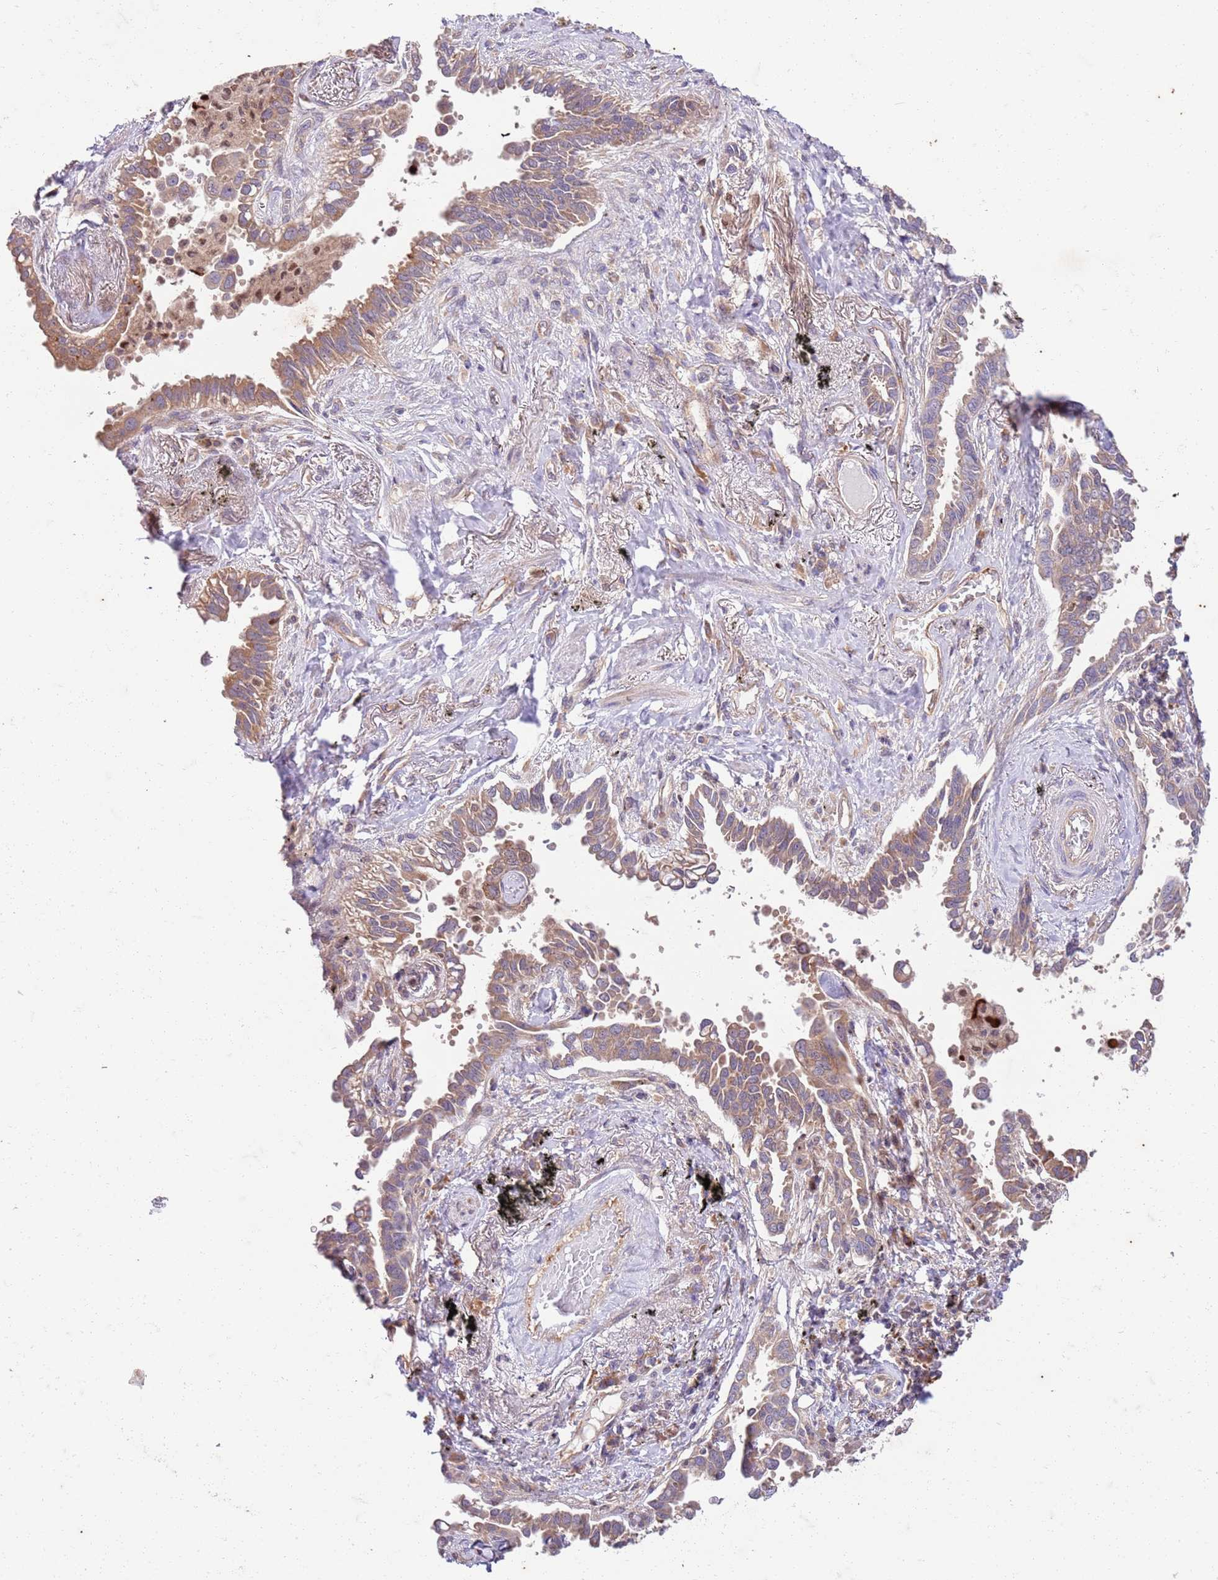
{"staining": {"intensity": "moderate", "quantity": ">75%", "location": "cytoplasmic/membranous"}, "tissue": "lung cancer", "cell_type": "Tumor cells", "image_type": "cancer", "snomed": [{"axis": "morphology", "description": "Adenocarcinoma, NOS"}, {"axis": "topography", "description": "Lung"}], "caption": "A micrograph of adenocarcinoma (lung) stained for a protein exhibits moderate cytoplasmic/membranous brown staining in tumor cells.", "gene": "OSBP", "patient": {"sex": "male", "age": 67}}